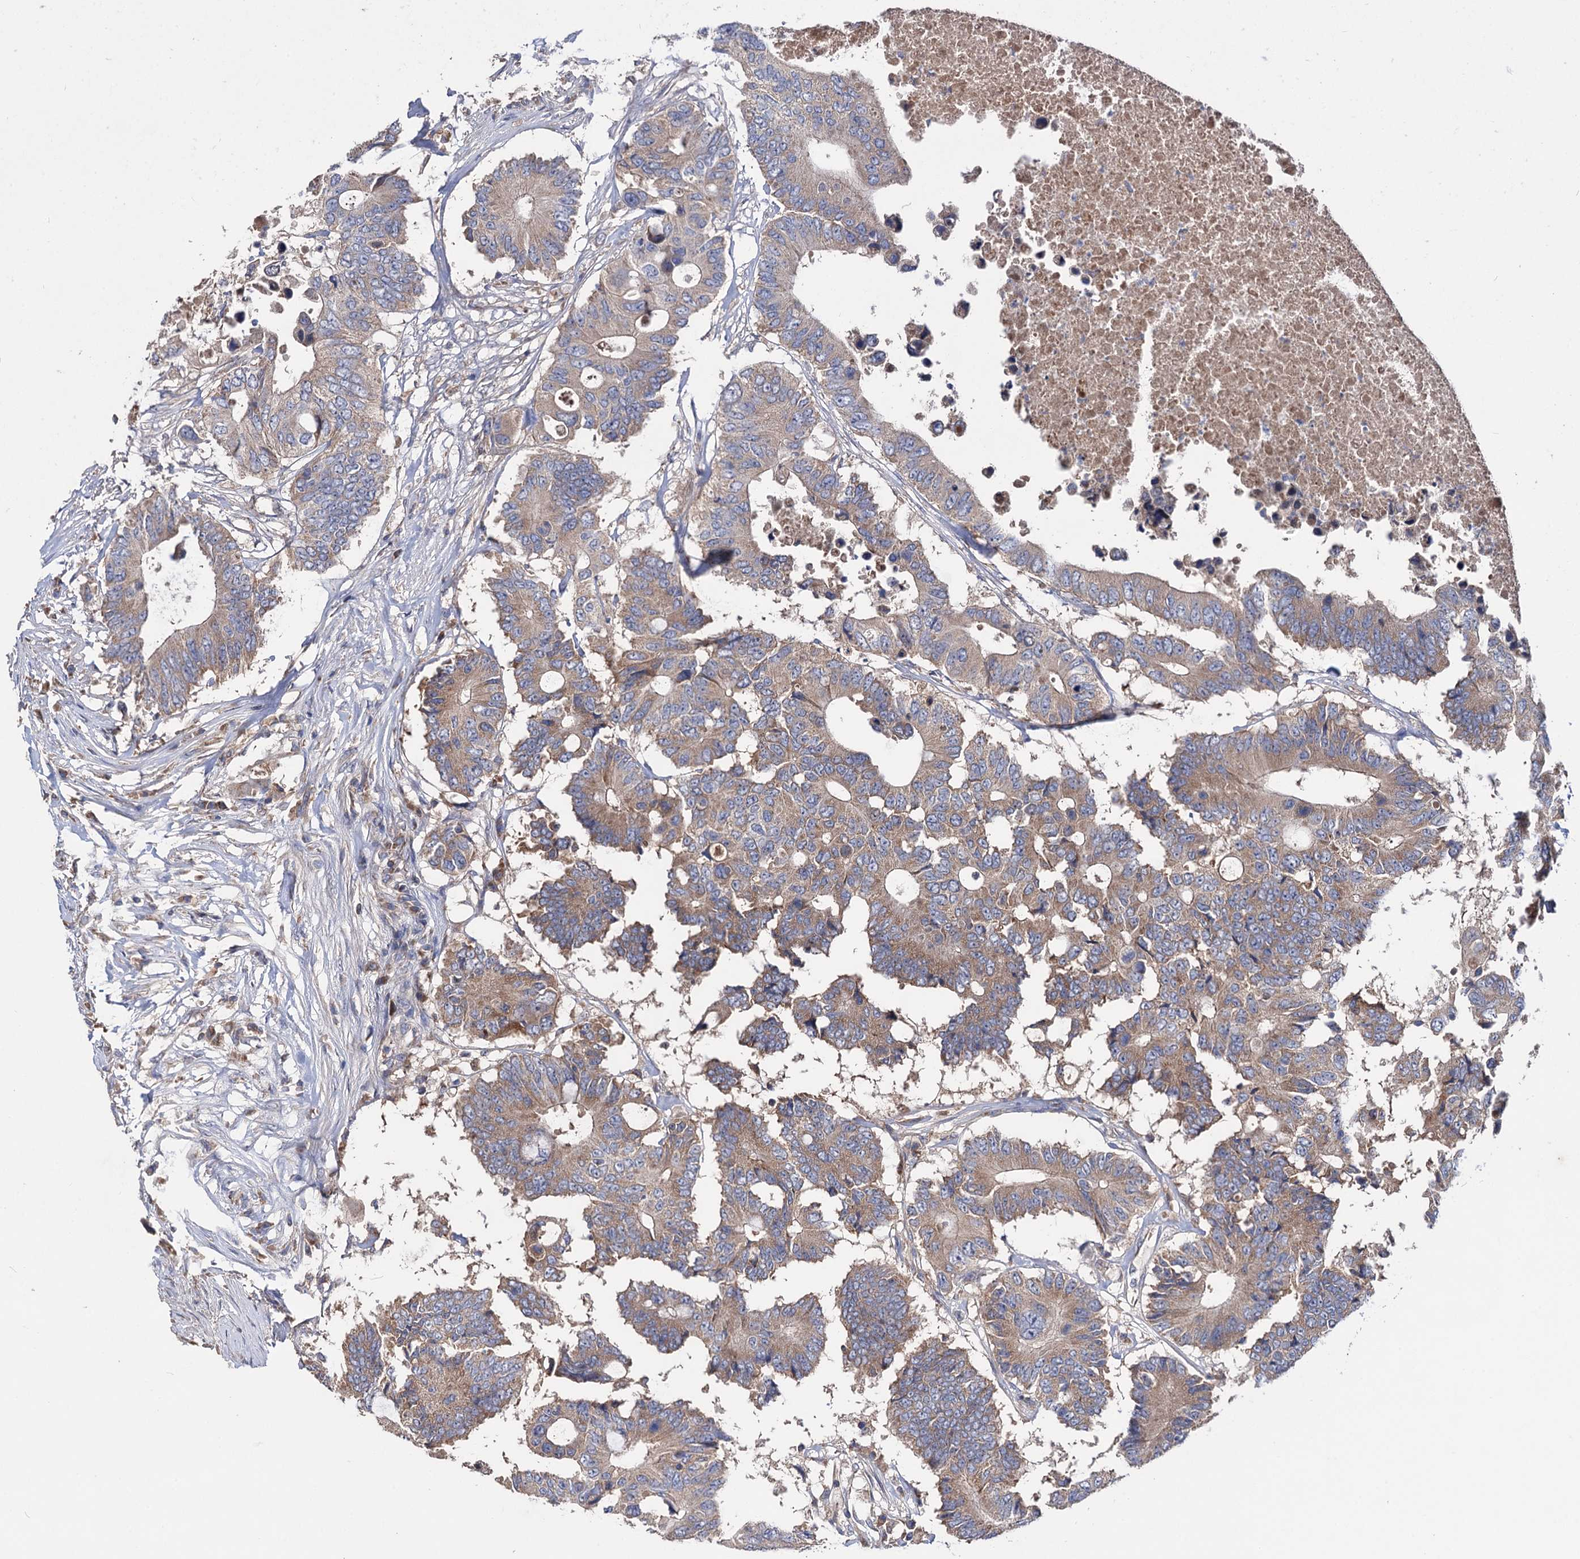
{"staining": {"intensity": "moderate", "quantity": ">75%", "location": "cytoplasmic/membranous"}, "tissue": "colorectal cancer", "cell_type": "Tumor cells", "image_type": "cancer", "snomed": [{"axis": "morphology", "description": "Adenocarcinoma, NOS"}, {"axis": "topography", "description": "Colon"}], "caption": "Colorectal adenocarcinoma was stained to show a protein in brown. There is medium levels of moderate cytoplasmic/membranous expression in about >75% of tumor cells.", "gene": "CLPB", "patient": {"sex": "male", "age": 71}}